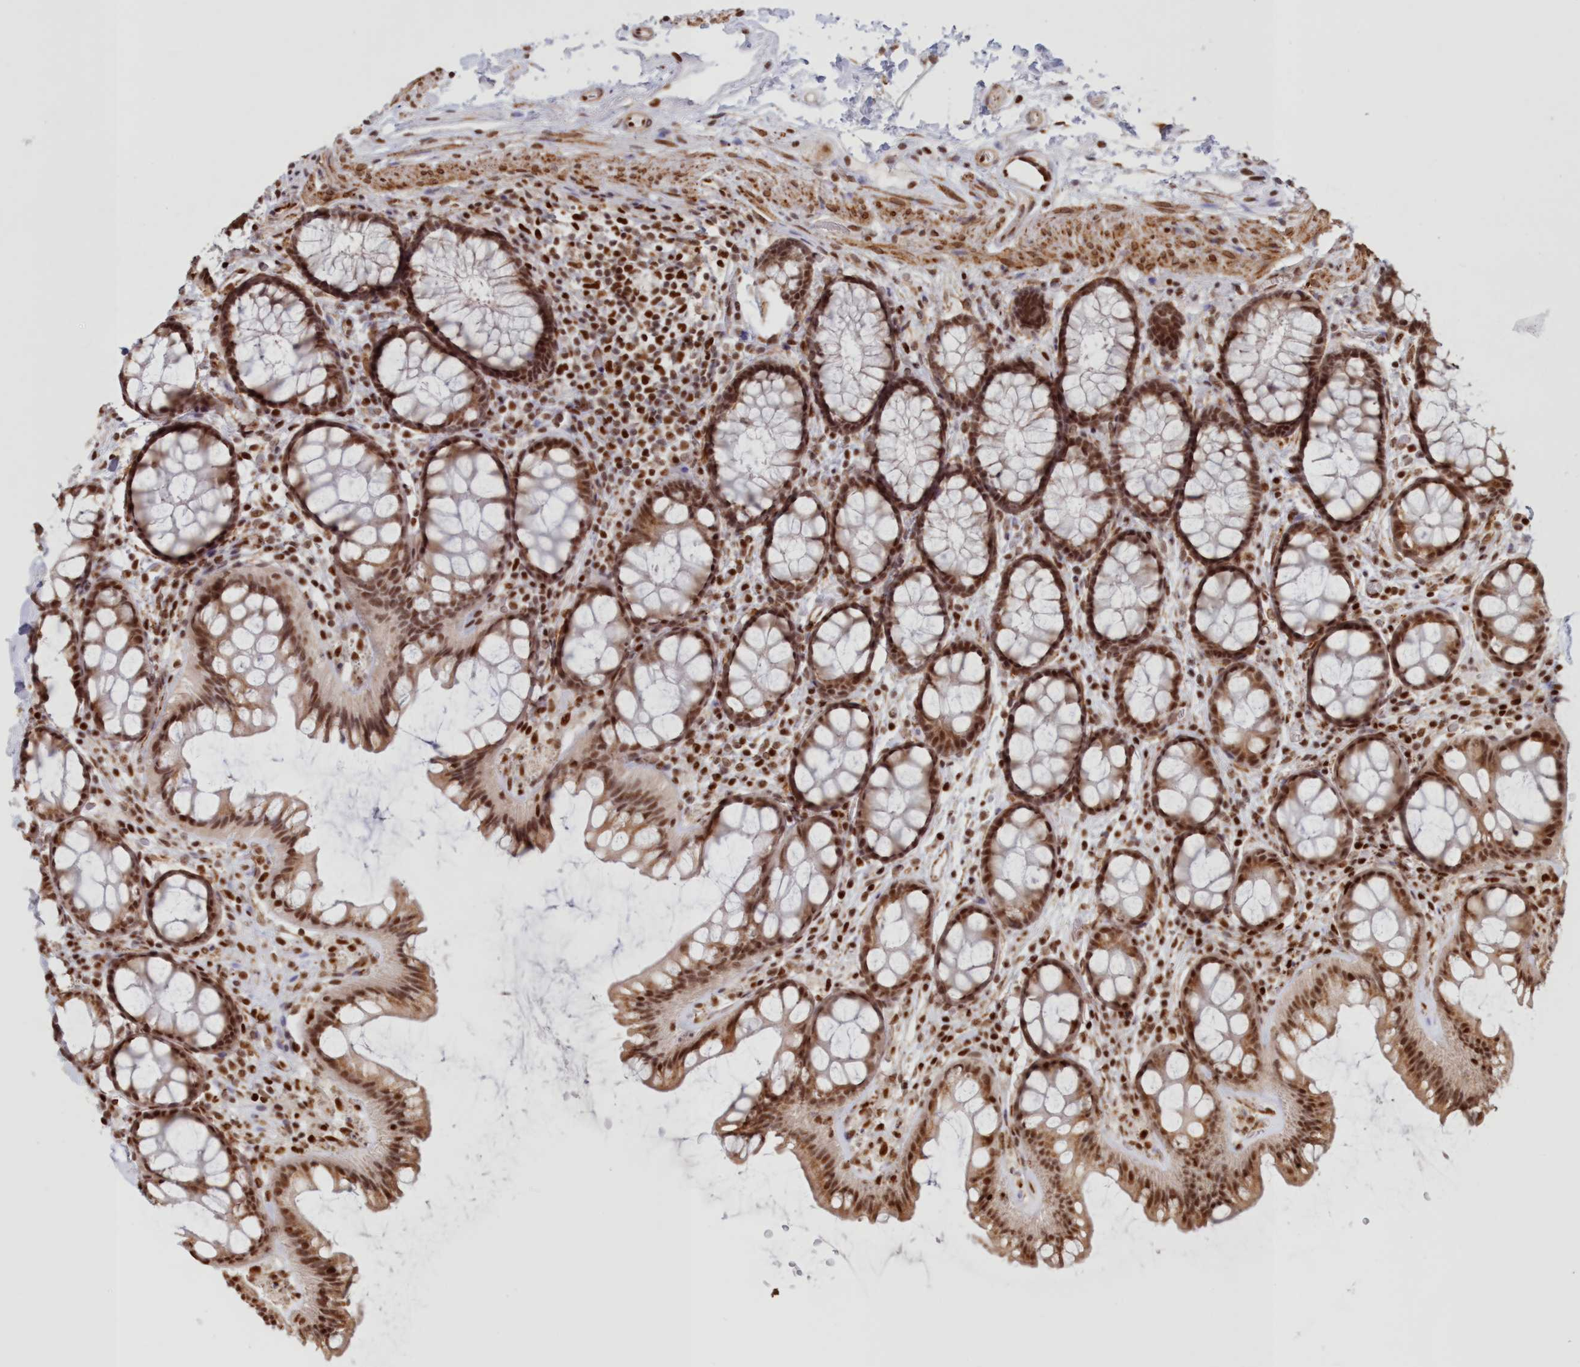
{"staining": {"intensity": "weak", "quantity": ">75%", "location": "cytoplasmic/membranous"}, "tissue": "colon", "cell_type": "Endothelial cells", "image_type": "normal", "snomed": [{"axis": "morphology", "description": "Normal tissue, NOS"}, {"axis": "topography", "description": "Colon"}], "caption": "High-power microscopy captured an IHC histopathology image of benign colon, revealing weak cytoplasmic/membranous staining in about >75% of endothelial cells. (IHC, brightfield microscopy, high magnification).", "gene": "POLR2B", "patient": {"sex": "female", "age": 82}}